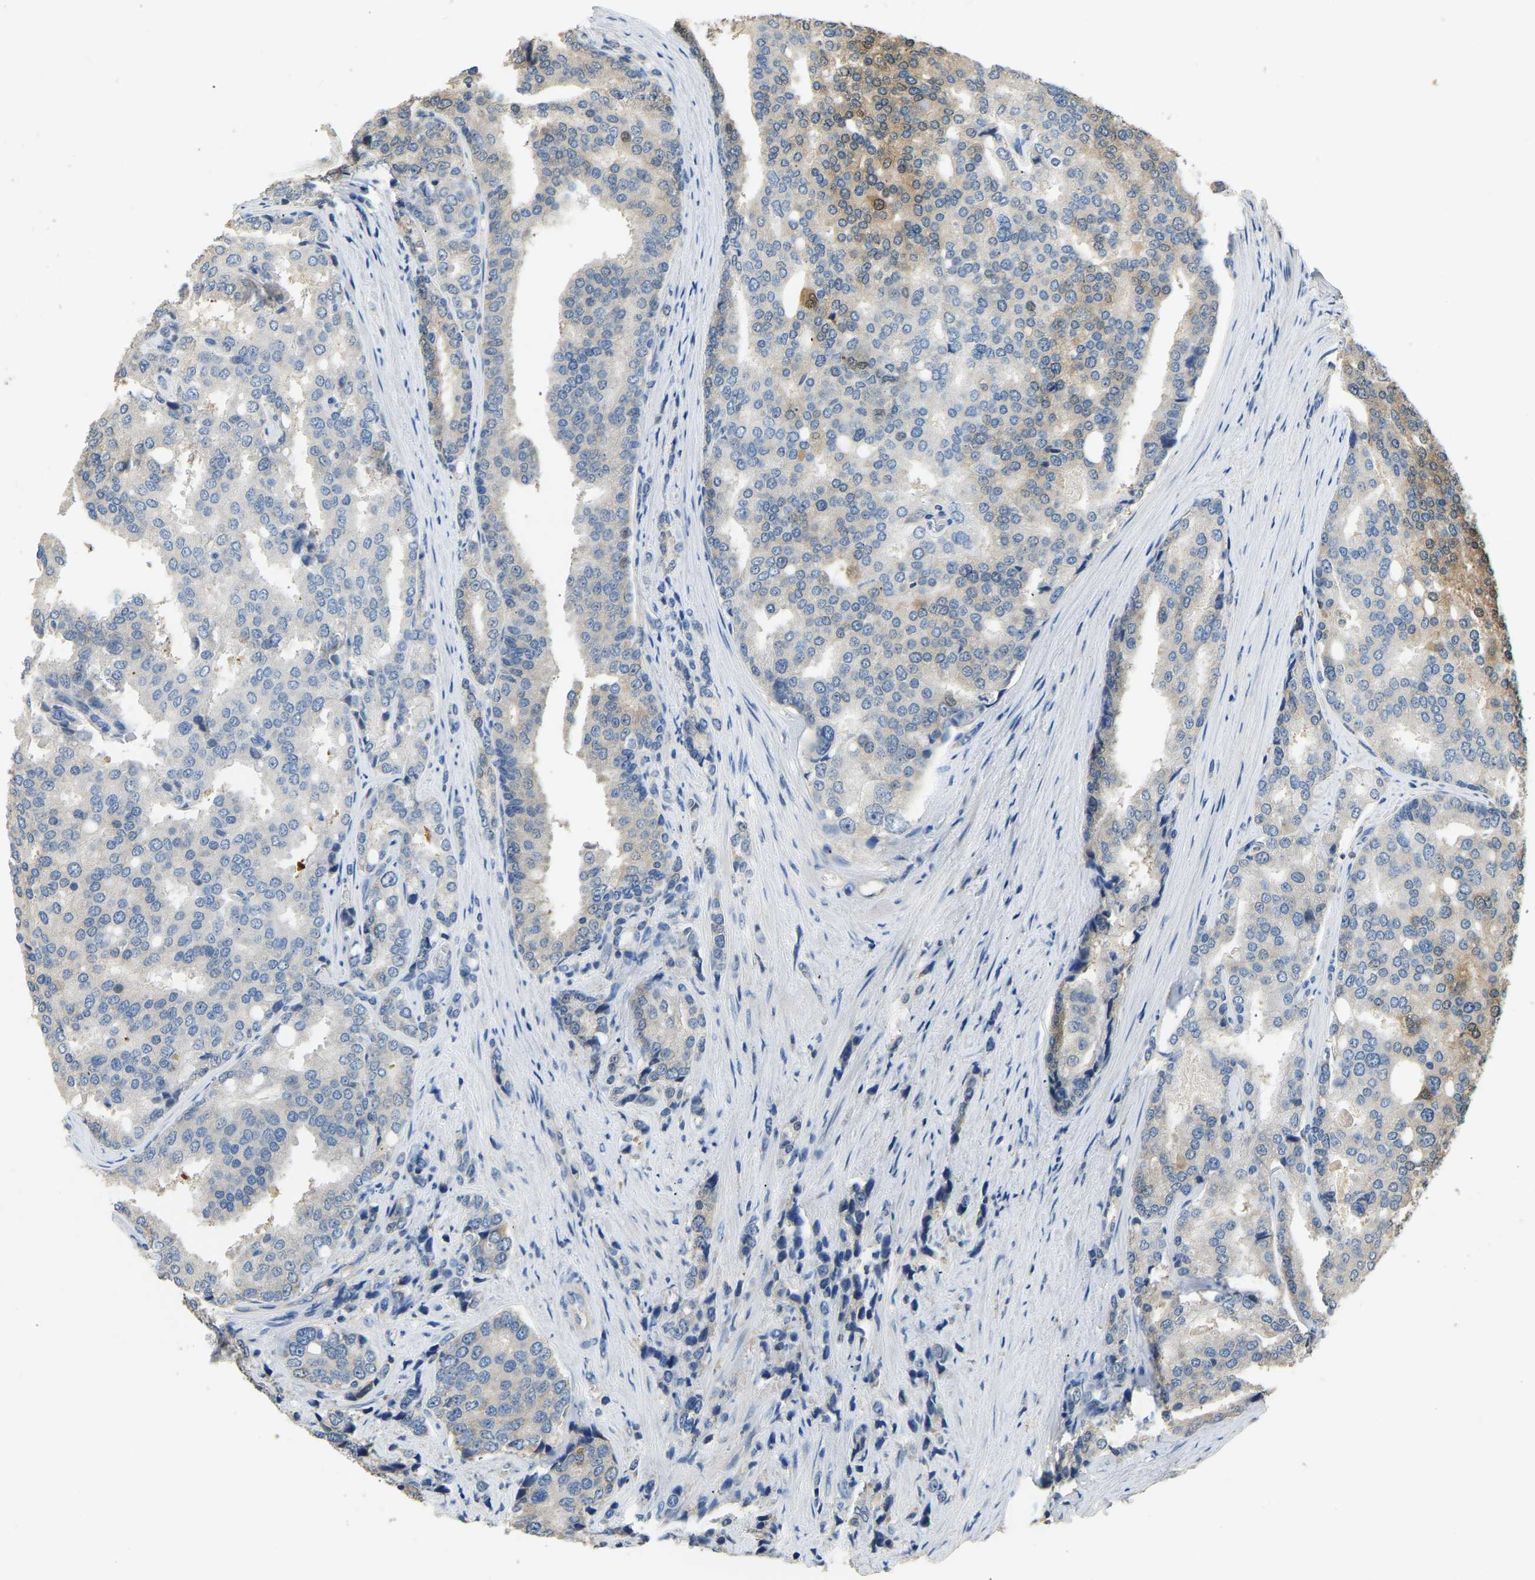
{"staining": {"intensity": "moderate", "quantity": "<25%", "location": "cytoplasmic/membranous"}, "tissue": "prostate cancer", "cell_type": "Tumor cells", "image_type": "cancer", "snomed": [{"axis": "morphology", "description": "Adenocarcinoma, High grade"}, {"axis": "topography", "description": "Prostate"}], "caption": "Tumor cells display low levels of moderate cytoplasmic/membranous staining in approximately <25% of cells in prostate cancer (high-grade adenocarcinoma).", "gene": "TUFM", "patient": {"sex": "male", "age": 50}}